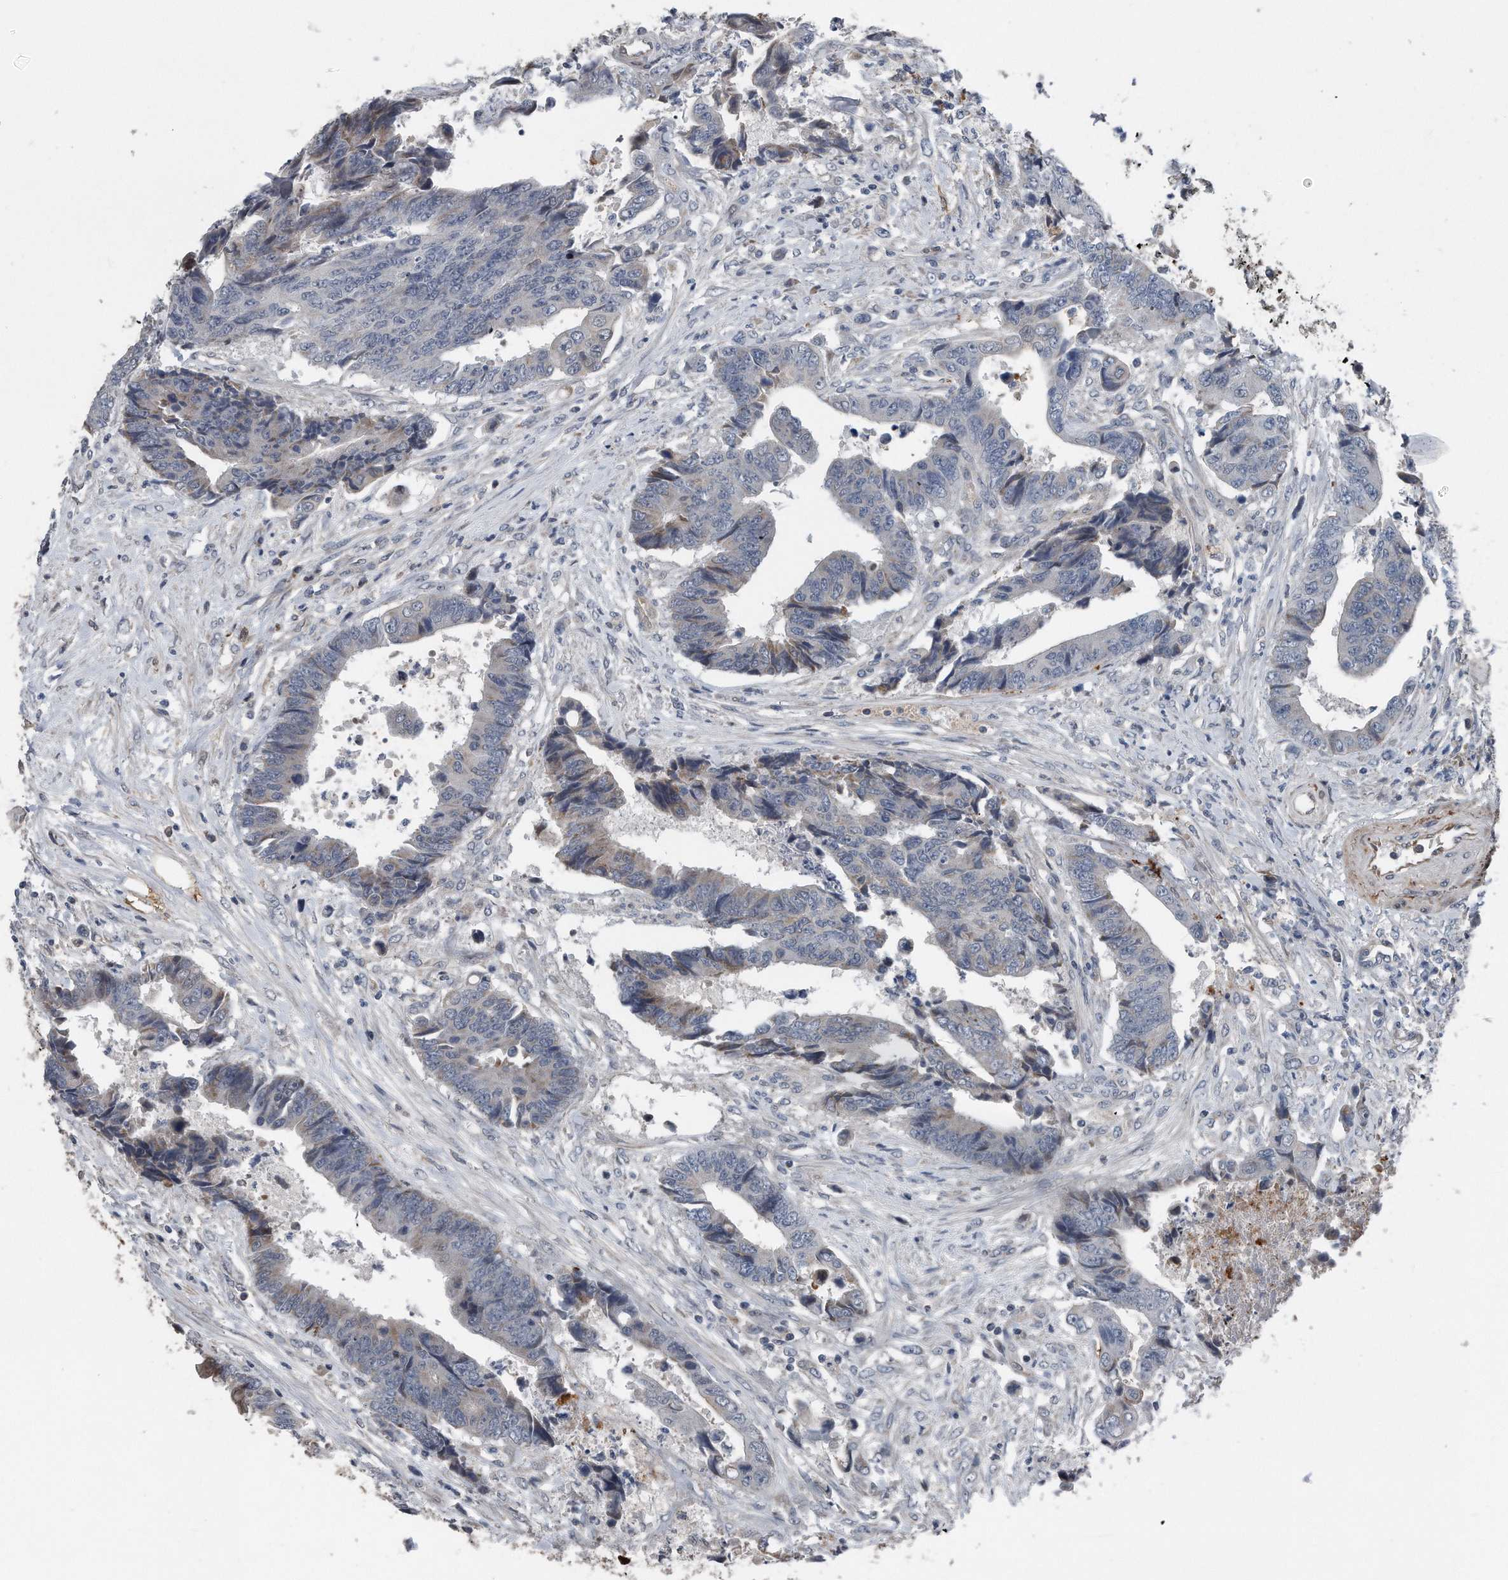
{"staining": {"intensity": "weak", "quantity": "<25%", "location": "cytoplasmic/membranous"}, "tissue": "colorectal cancer", "cell_type": "Tumor cells", "image_type": "cancer", "snomed": [{"axis": "morphology", "description": "Adenocarcinoma, NOS"}, {"axis": "topography", "description": "Rectum"}], "caption": "This image is of colorectal adenocarcinoma stained with IHC to label a protein in brown with the nuclei are counter-stained blue. There is no positivity in tumor cells.", "gene": "DST", "patient": {"sex": "male", "age": 84}}